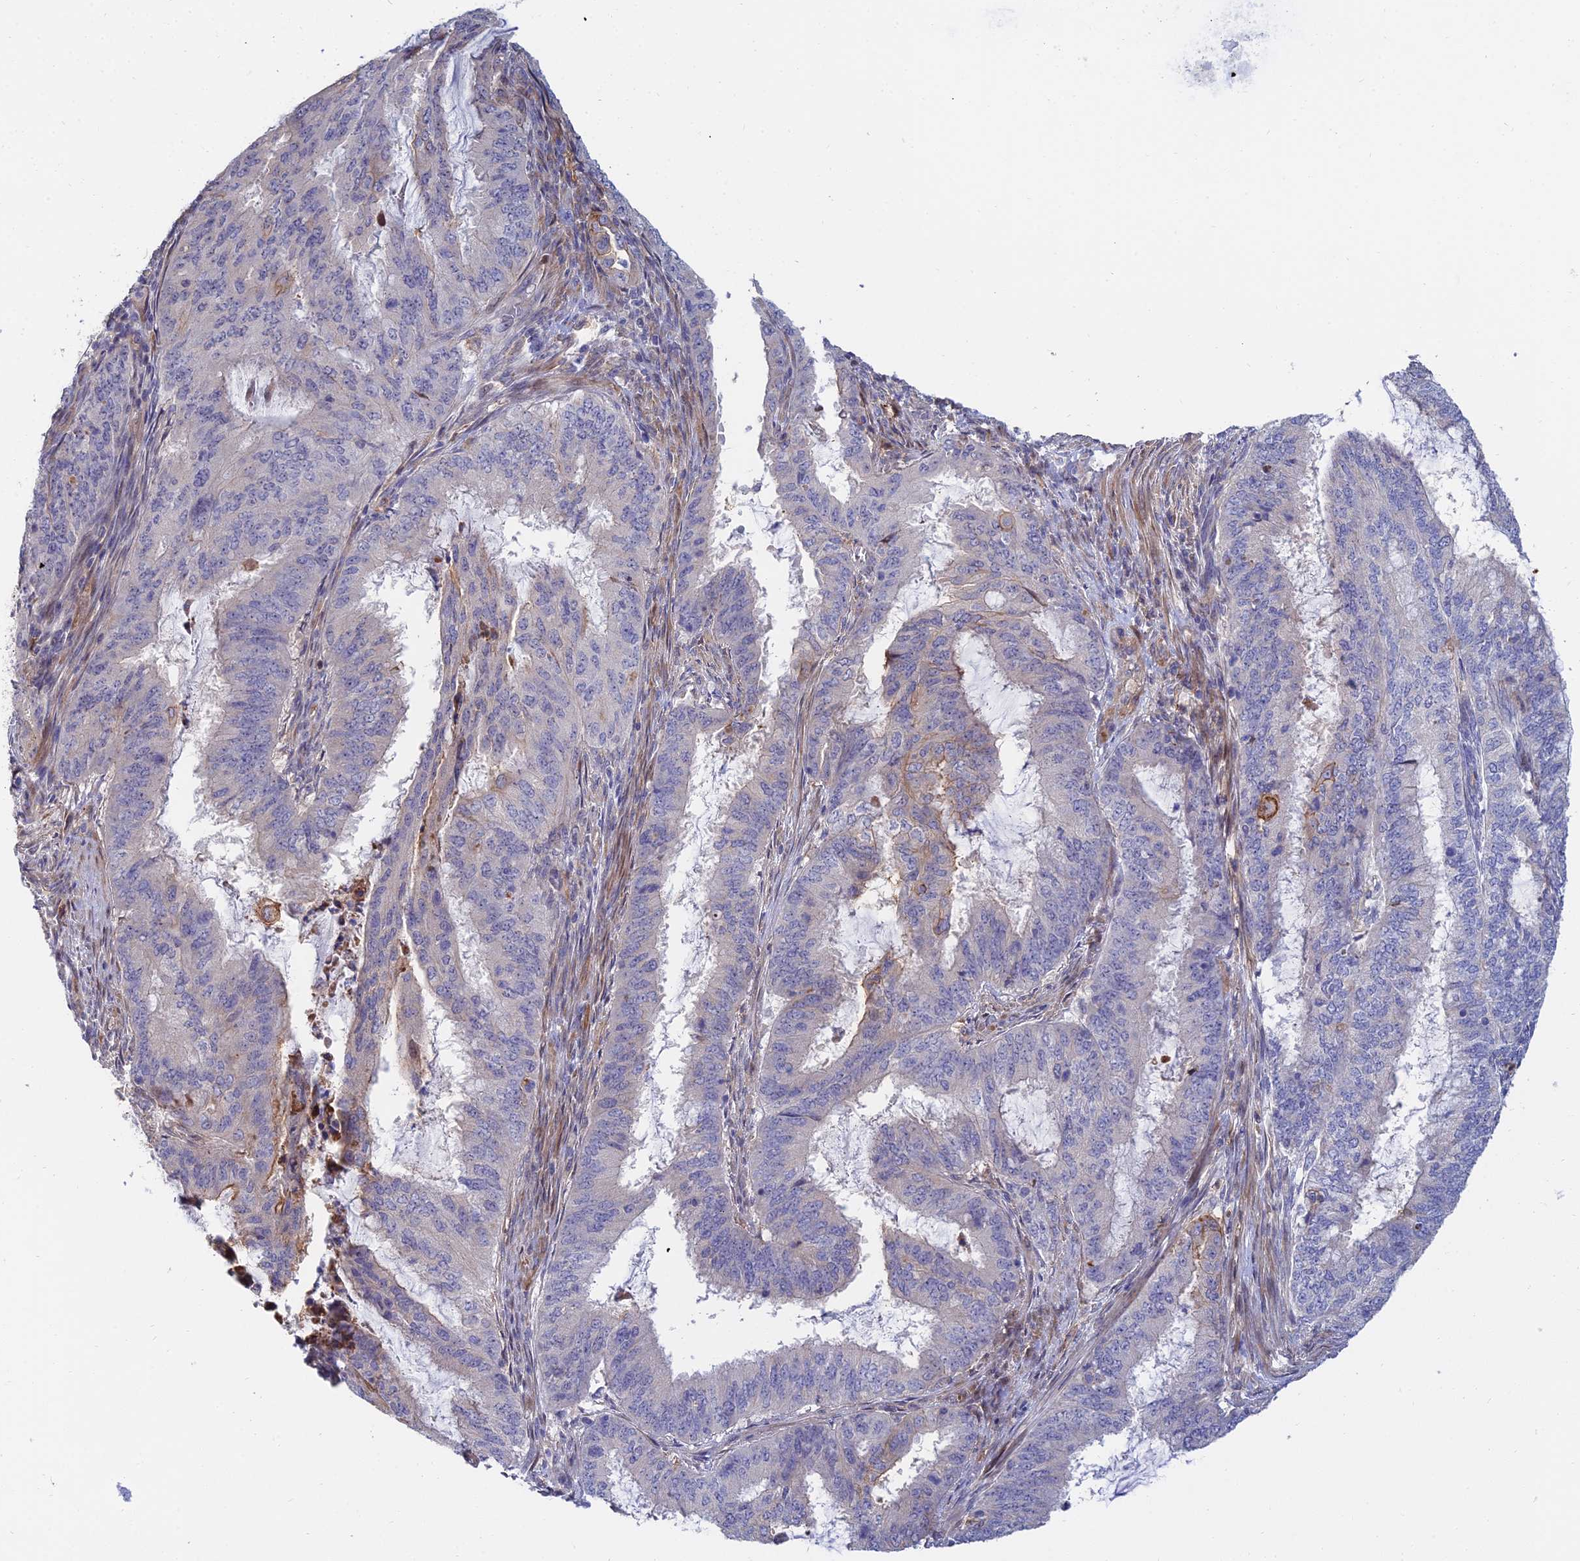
{"staining": {"intensity": "negative", "quantity": "none", "location": "none"}, "tissue": "endometrial cancer", "cell_type": "Tumor cells", "image_type": "cancer", "snomed": [{"axis": "morphology", "description": "Adenocarcinoma, NOS"}, {"axis": "topography", "description": "Endometrium"}], "caption": "High power microscopy histopathology image of an IHC histopathology image of adenocarcinoma (endometrial), revealing no significant expression in tumor cells.", "gene": "TRIM43B", "patient": {"sex": "female", "age": 51}}